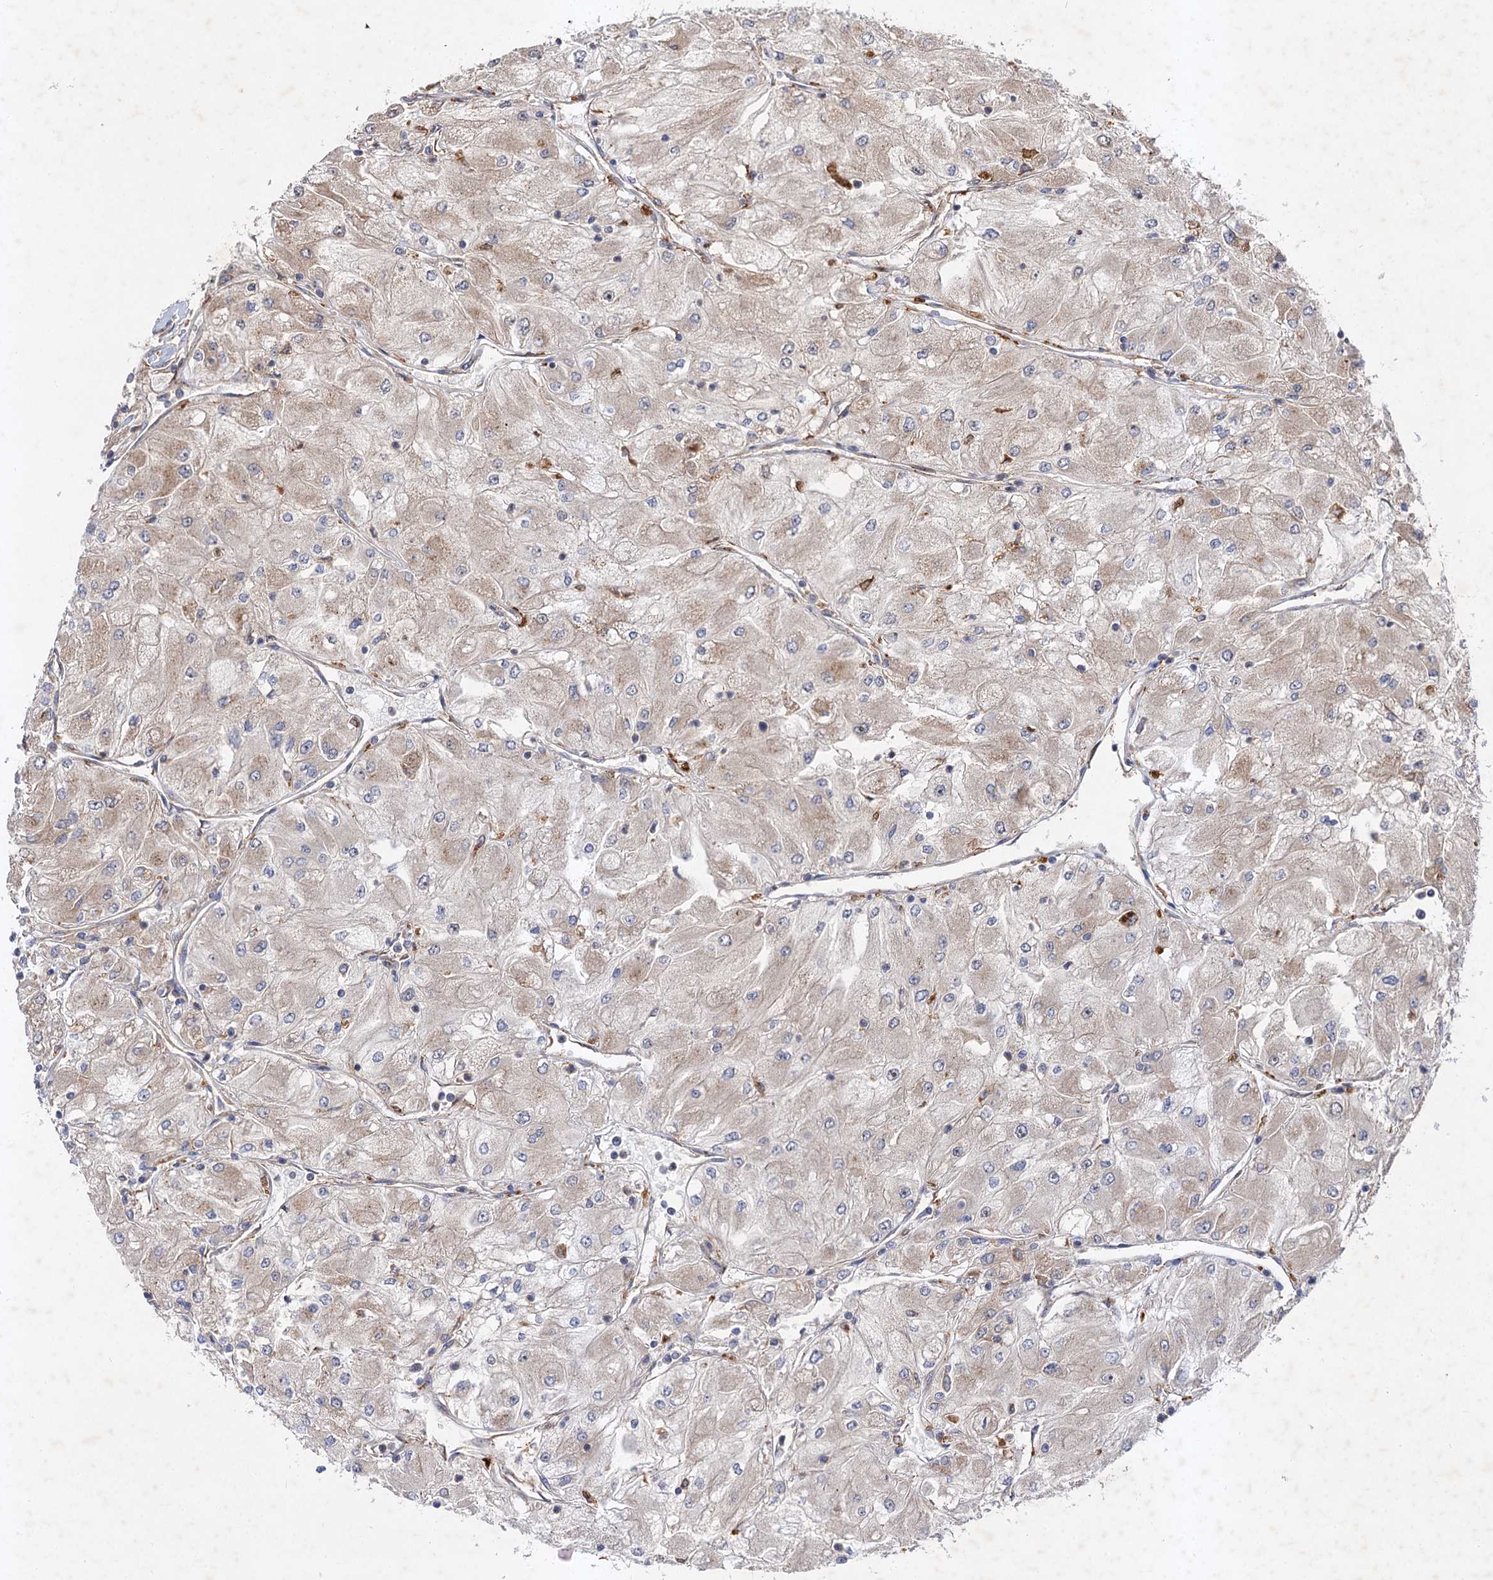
{"staining": {"intensity": "moderate", "quantity": "<25%", "location": "cytoplasmic/membranous"}, "tissue": "renal cancer", "cell_type": "Tumor cells", "image_type": "cancer", "snomed": [{"axis": "morphology", "description": "Adenocarcinoma, NOS"}, {"axis": "topography", "description": "Kidney"}], "caption": "The photomicrograph demonstrates staining of renal cancer (adenocarcinoma), revealing moderate cytoplasmic/membranous protein expression (brown color) within tumor cells. The protein of interest is shown in brown color, while the nuclei are stained blue.", "gene": "PATL1", "patient": {"sex": "male", "age": 80}}